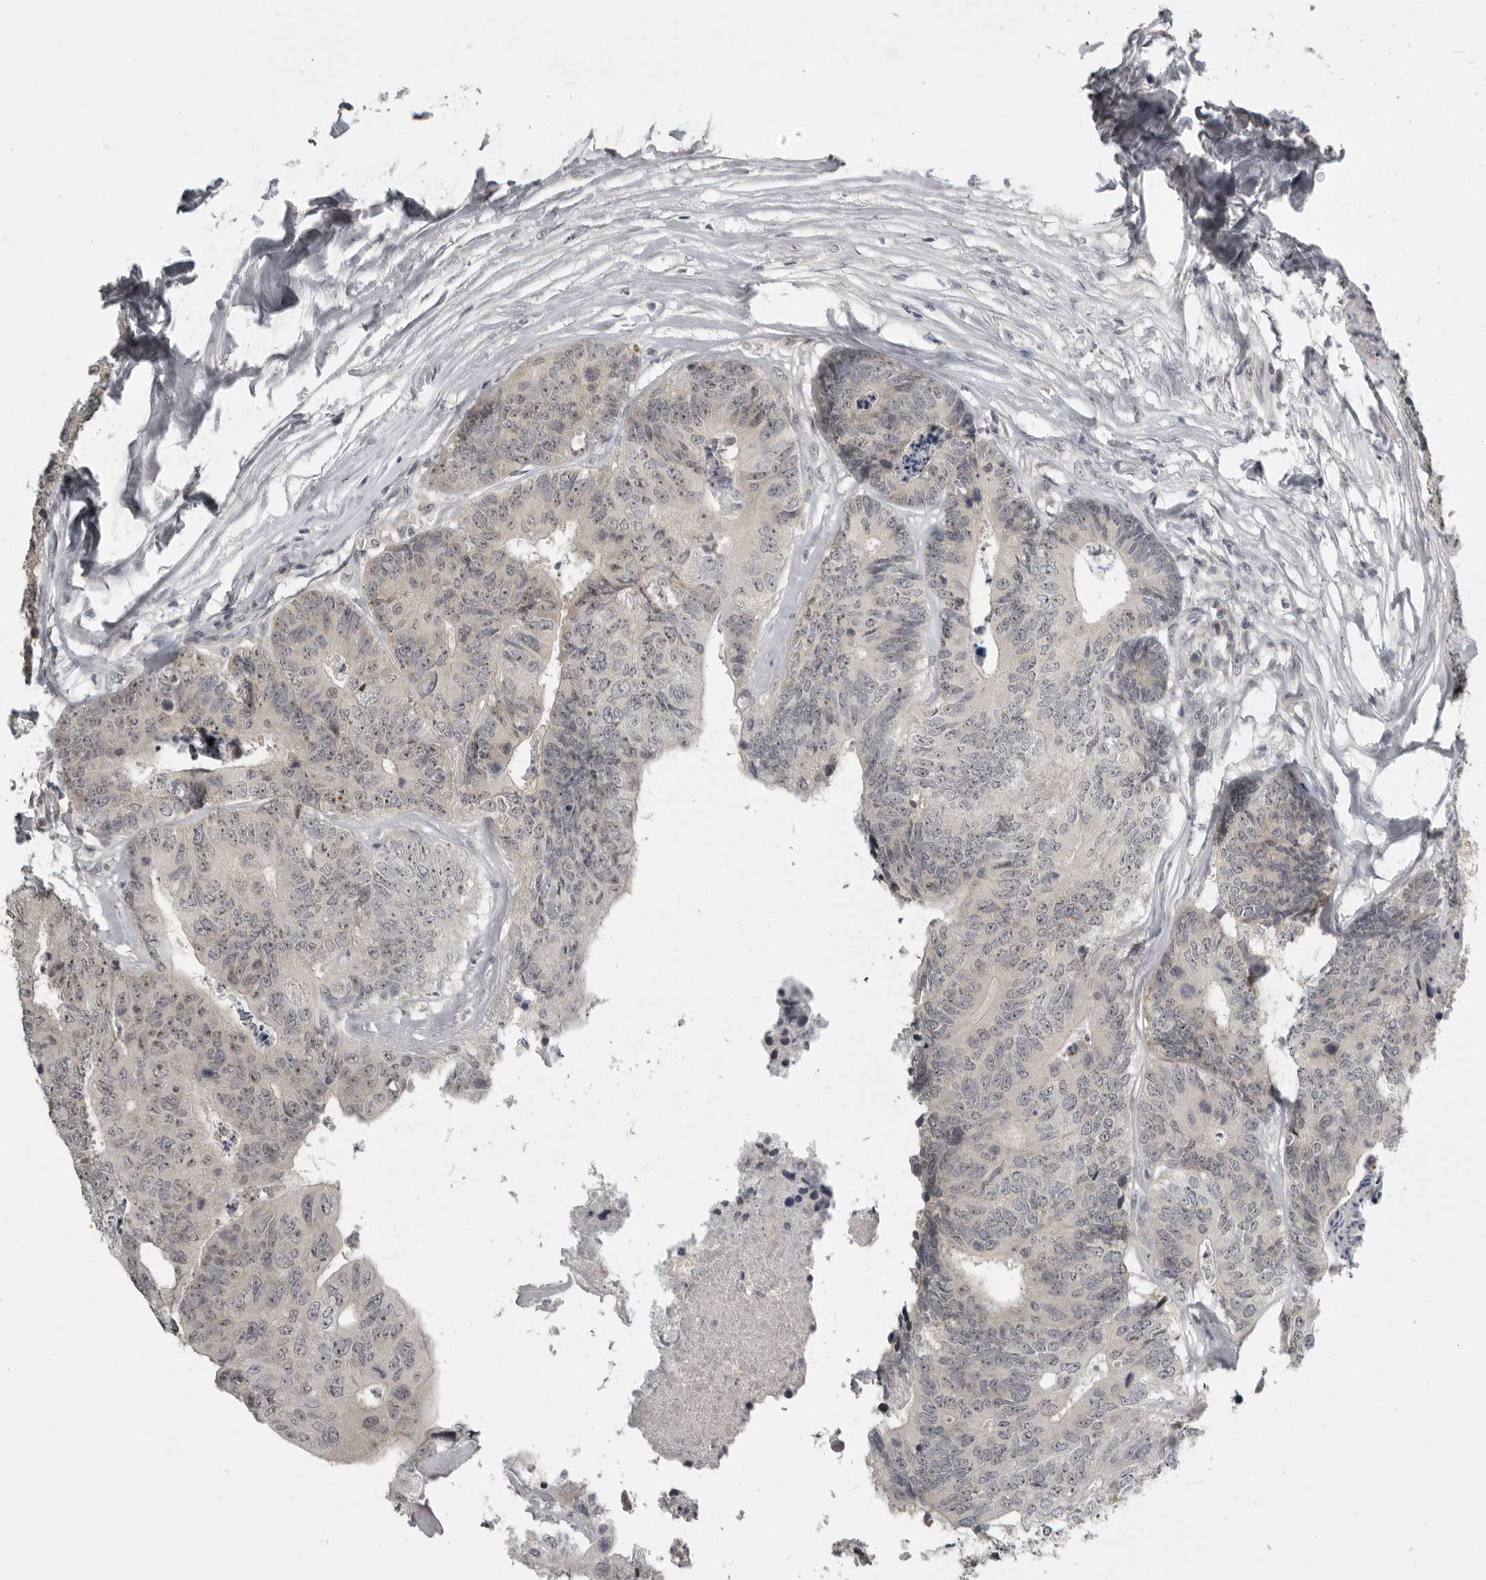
{"staining": {"intensity": "negative", "quantity": "none", "location": "none"}, "tissue": "colorectal cancer", "cell_type": "Tumor cells", "image_type": "cancer", "snomed": [{"axis": "morphology", "description": "Adenocarcinoma, NOS"}, {"axis": "topography", "description": "Colon"}], "caption": "There is no significant staining in tumor cells of colorectal cancer.", "gene": "MRTO4", "patient": {"sex": "female", "age": 67}}